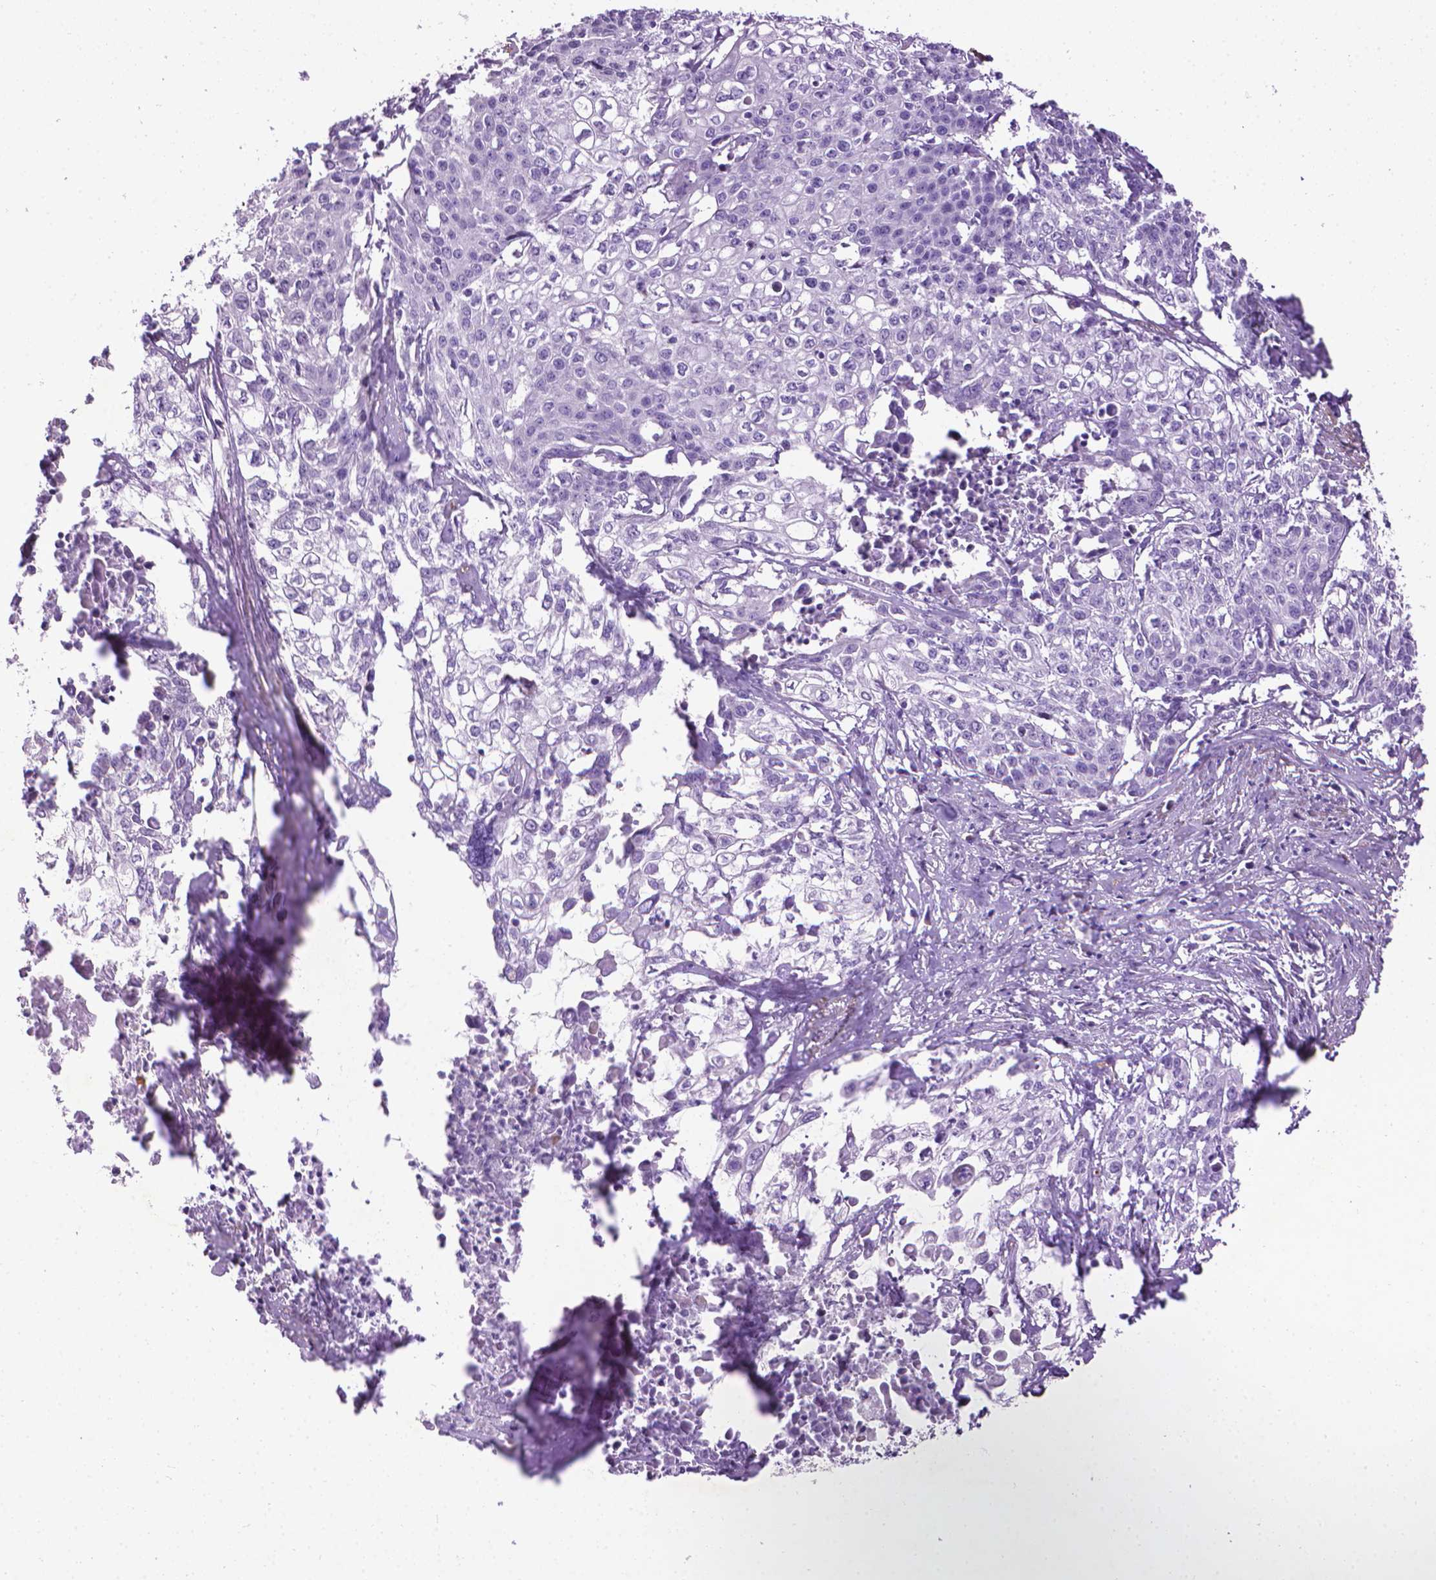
{"staining": {"intensity": "negative", "quantity": "none", "location": "none"}, "tissue": "cervical cancer", "cell_type": "Tumor cells", "image_type": "cancer", "snomed": [{"axis": "morphology", "description": "Squamous cell carcinoma, NOS"}, {"axis": "topography", "description": "Cervix"}], "caption": "Human squamous cell carcinoma (cervical) stained for a protein using immunohistochemistry (IHC) exhibits no positivity in tumor cells.", "gene": "AQP10", "patient": {"sex": "female", "age": 39}}